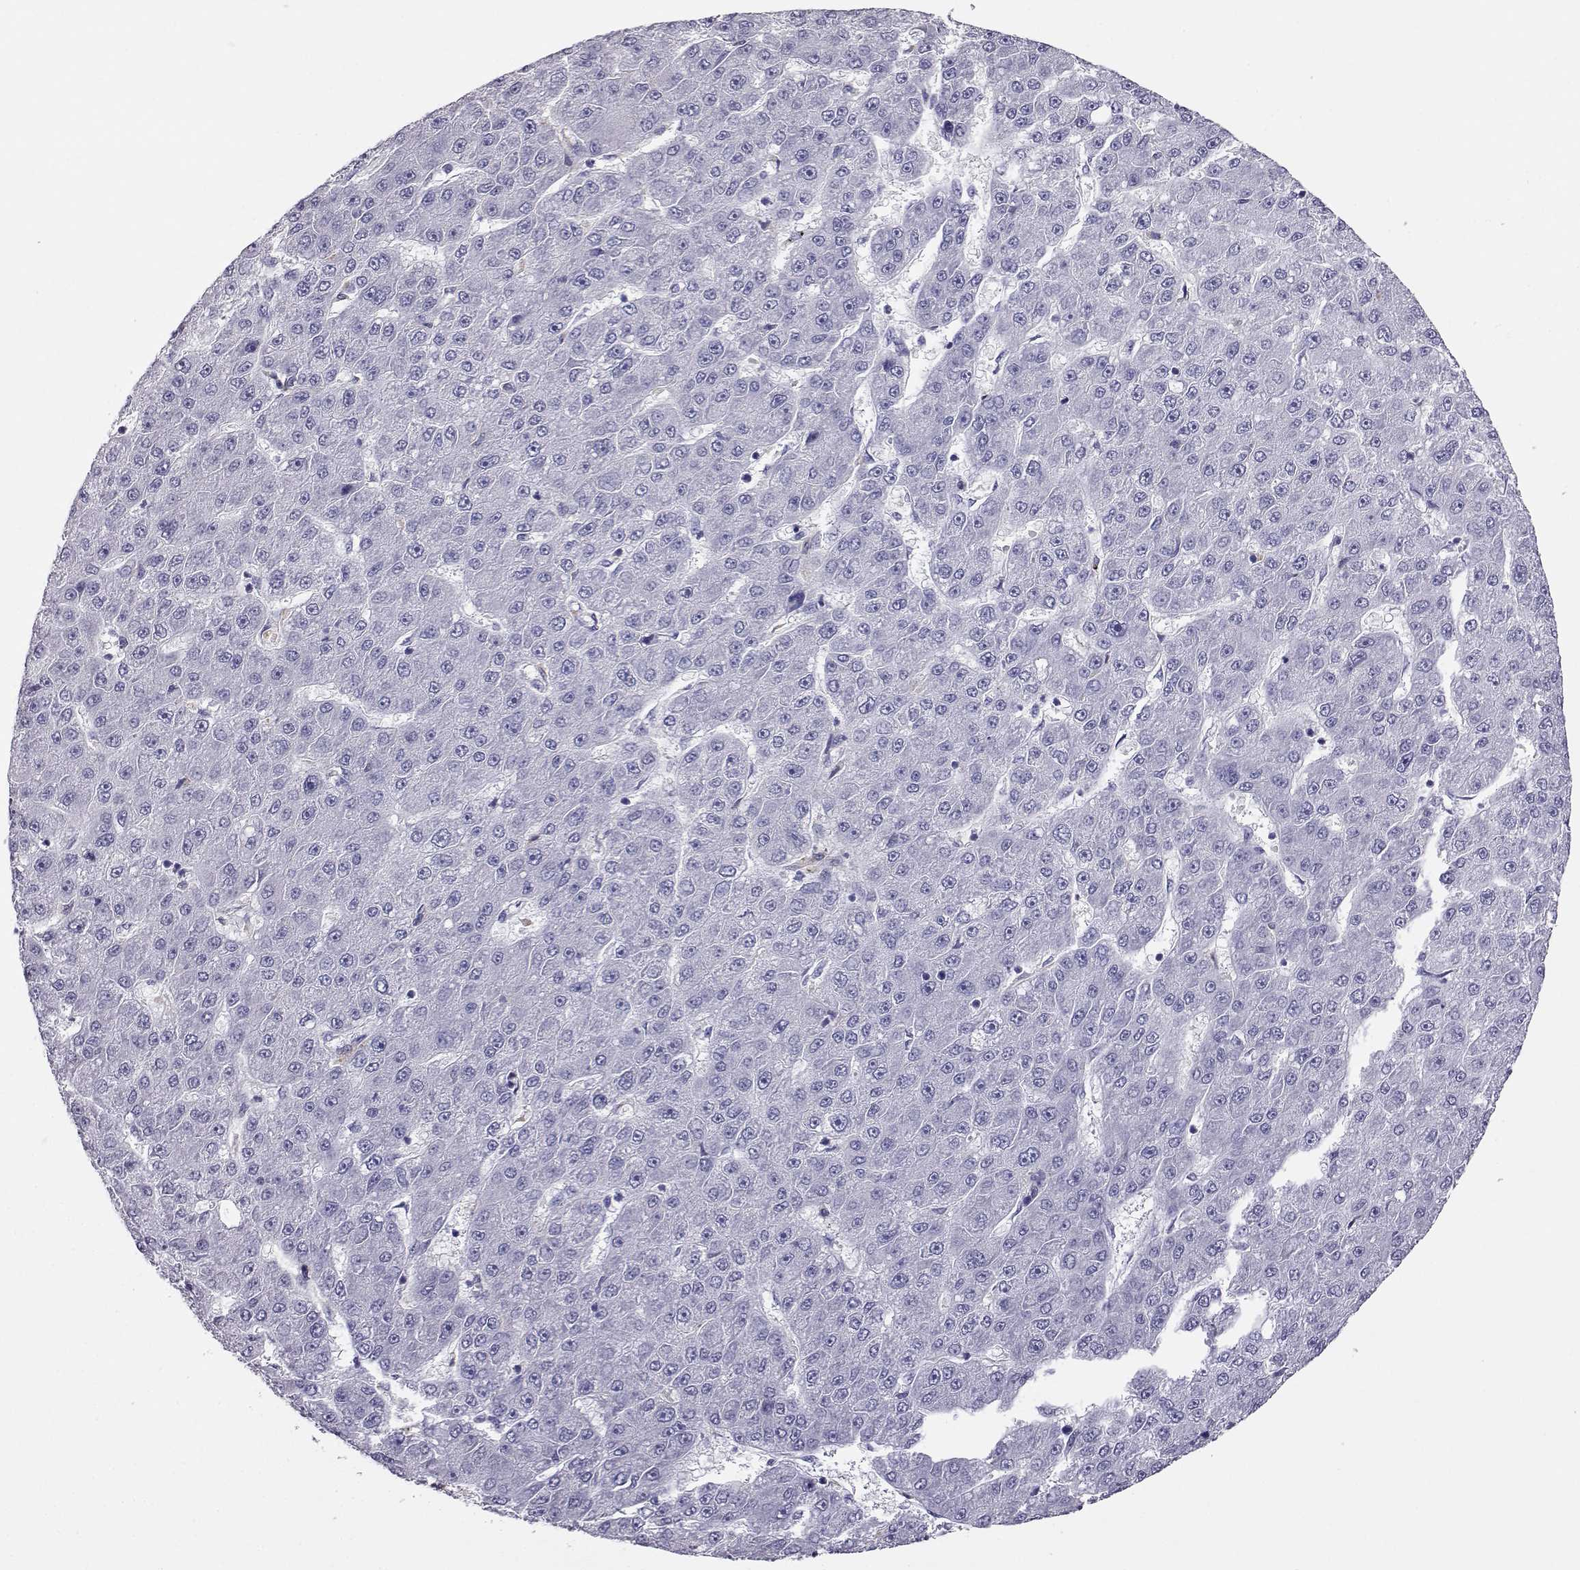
{"staining": {"intensity": "negative", "quantity": "none", "location": "none"}, "tissue": "liver cancer", "cell_type": "Tumor cells", "image_type": "cancer", "snomed": [{"axis": "morphology", "description": "Carcinoma, Hepatocellular, NOS"}, {"axis": "topography", "description": "Liver"}], "caption": "This is a image of IHC staining of hepatocellular carcinoma (liver), which shows no staining in tumor cells. (Stains: DAB (3,3'-diaminobenzidine) immunohistochemistry (IHC) with hematoxylin counter stain, Microscopy: brightfield microscopy at high magnification).", "gene": "AKR1B1", "patient": {"sex": "male", "age": 67}}